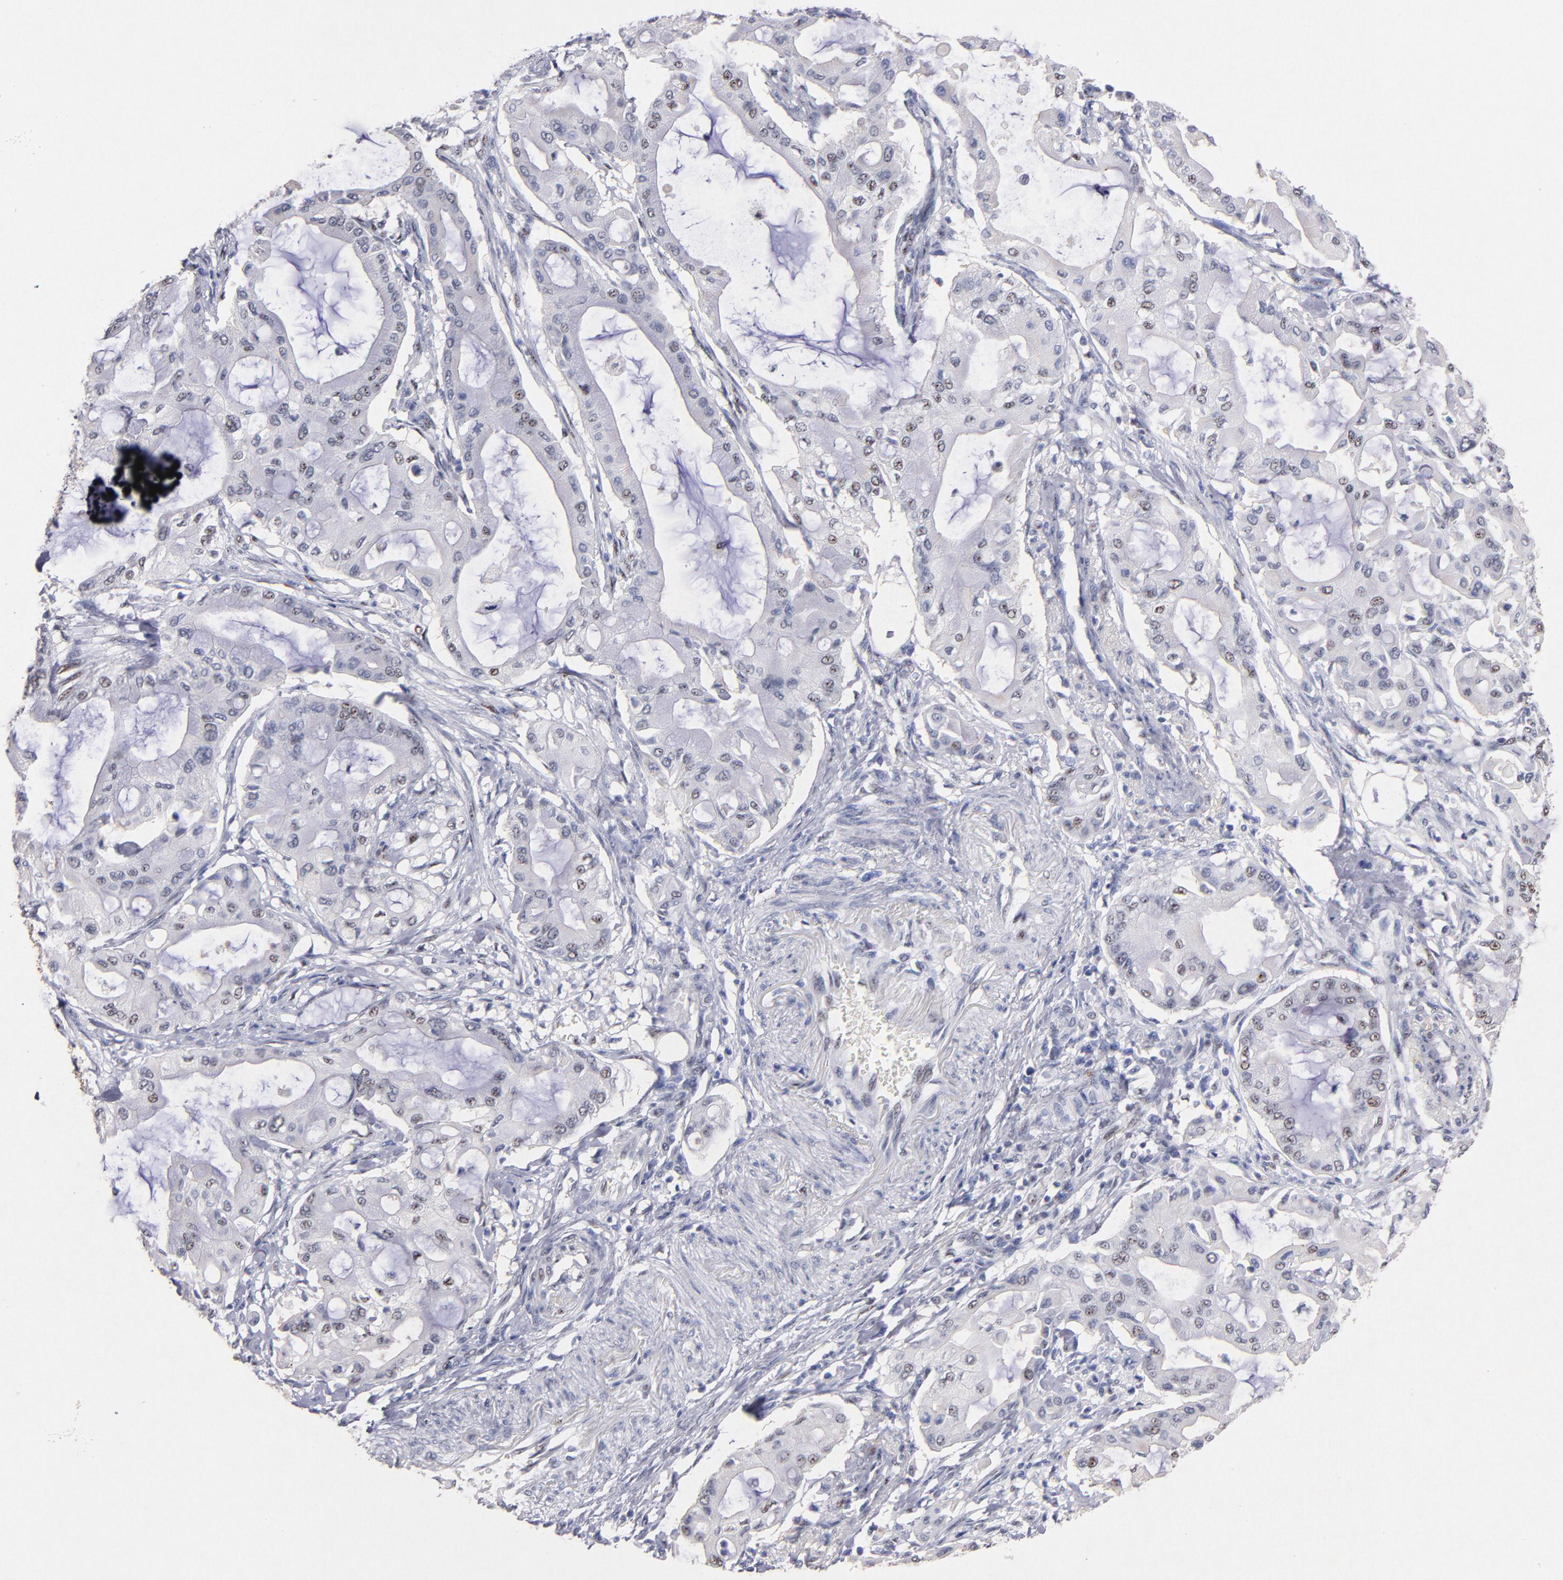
{"staining": {"intensity": "weak", "quantity": "<25%", "location": "nuclear"}, "tissue": "pancreatic cancer", "cell_type": "Tumor cells", "image_type": "cancer", "snomed": [{"axis": "morphology", "description": "Adenocarcinoma, NOS"}, {"axis": "morphology", "description": "Adenocarcinoma, metastatic, NOS"}, {"axis": "topography", "description": "Lymph node"}, {"axis": "topography", "description": "Pancreas"}, {"axis": "topography", "description": "Duodenum"}], "caption": "Photomicrograph shows no significant protein staining in tumor cells of metastatic adenocarcinoma (pancreatic). (Stains: DAB immunohistochemistry with hematoxylin counter stain, Microscopy: brightfield microscopy at high magnification).", "gene": "RAF1", "patient": {"sex": "female", "age": 64}}